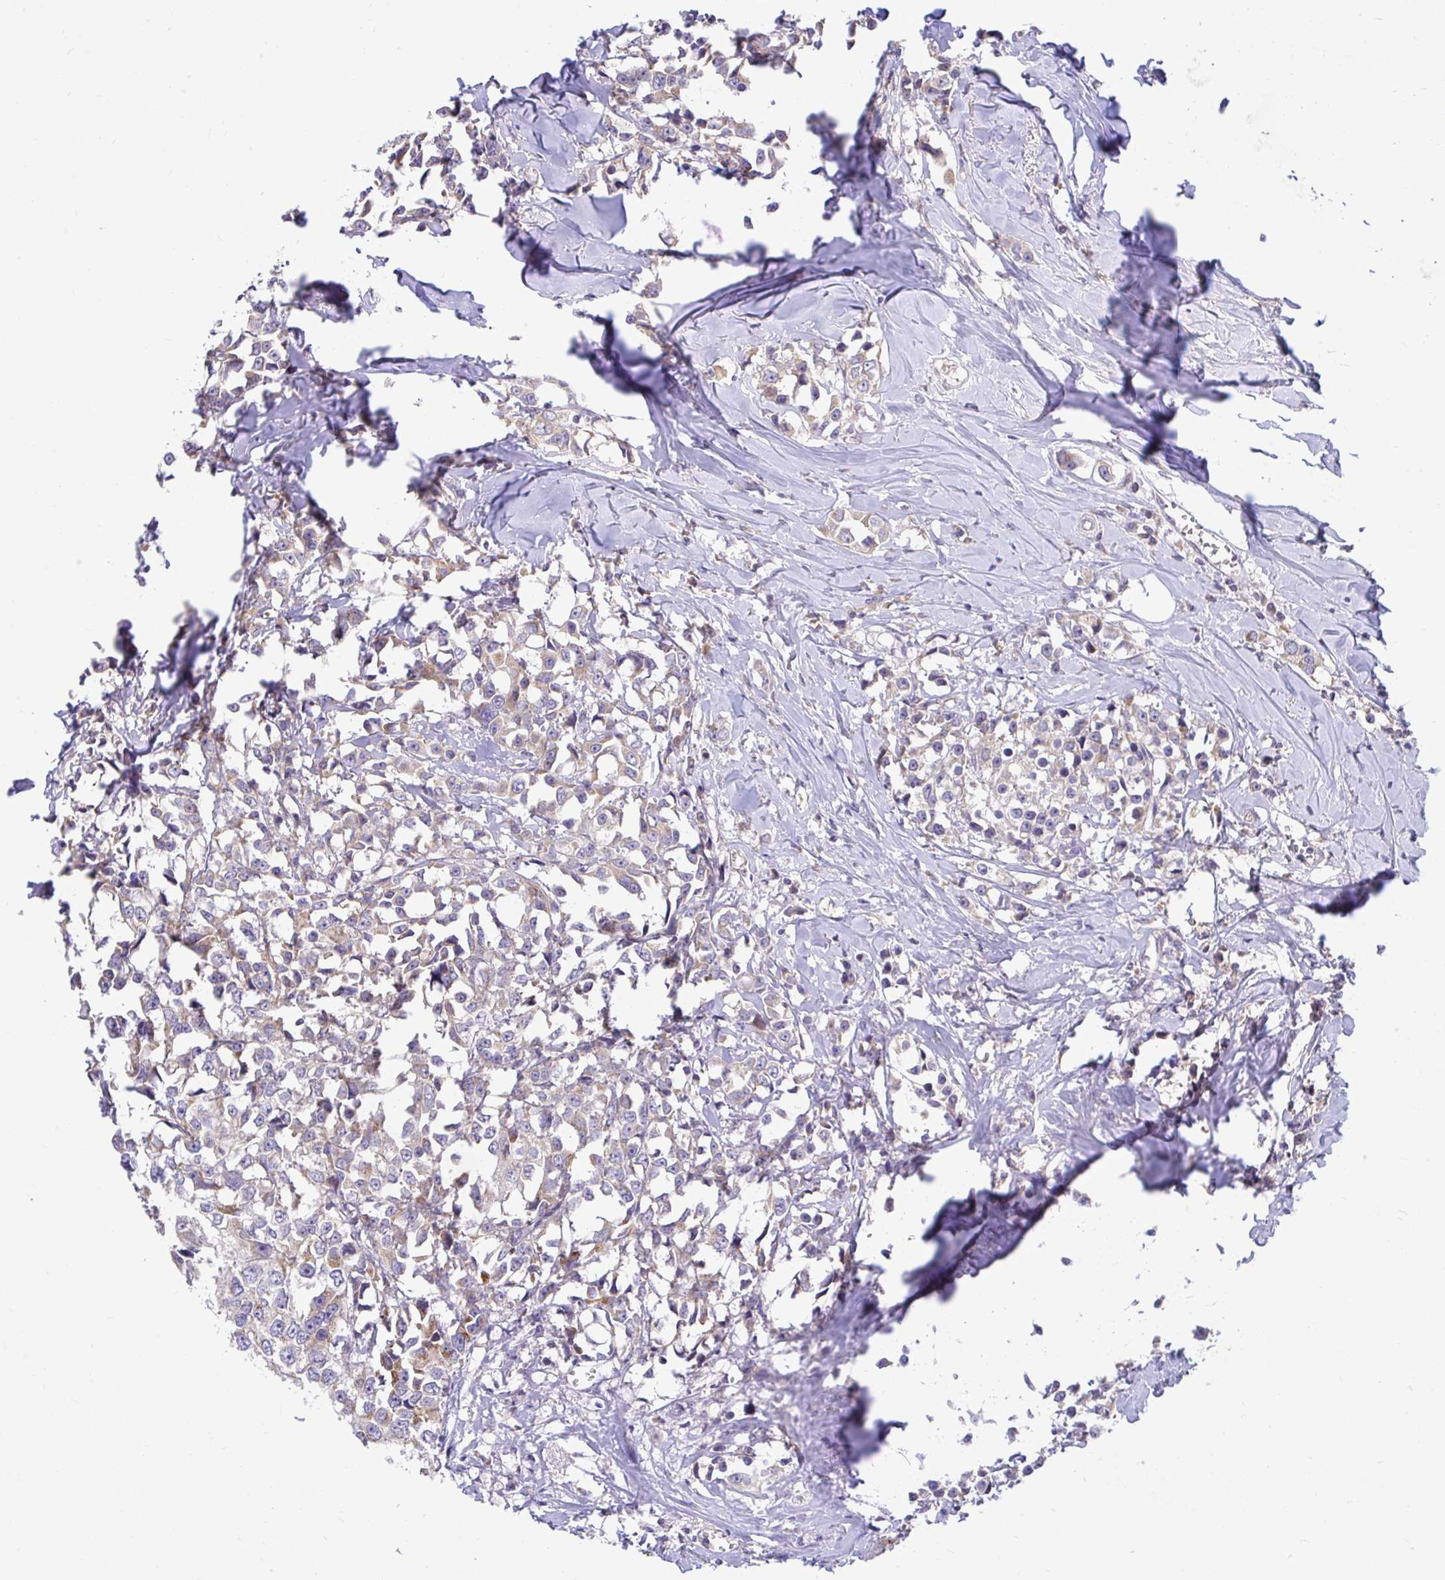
{"staining": {"intensity": "weak", "quantity": "25%-75%", "location": "cytoplasmic/membranous"}, "tissue": "breast cancer", "cell_type": "Tumor cells", "image_type": "cancer", "snomed": [{"axis": "morphology", "description": "Duct carcinoma"}, {"axis": "topography", "description": "Breast"}], "caption": "Human breast cancer stained with a brown dye displays weak cytoplasmic/membranous positive staining in about 25%-75% of tumor cells.", "gene": "VTI1B", "patient": {"sex": "female", "age": 80}}